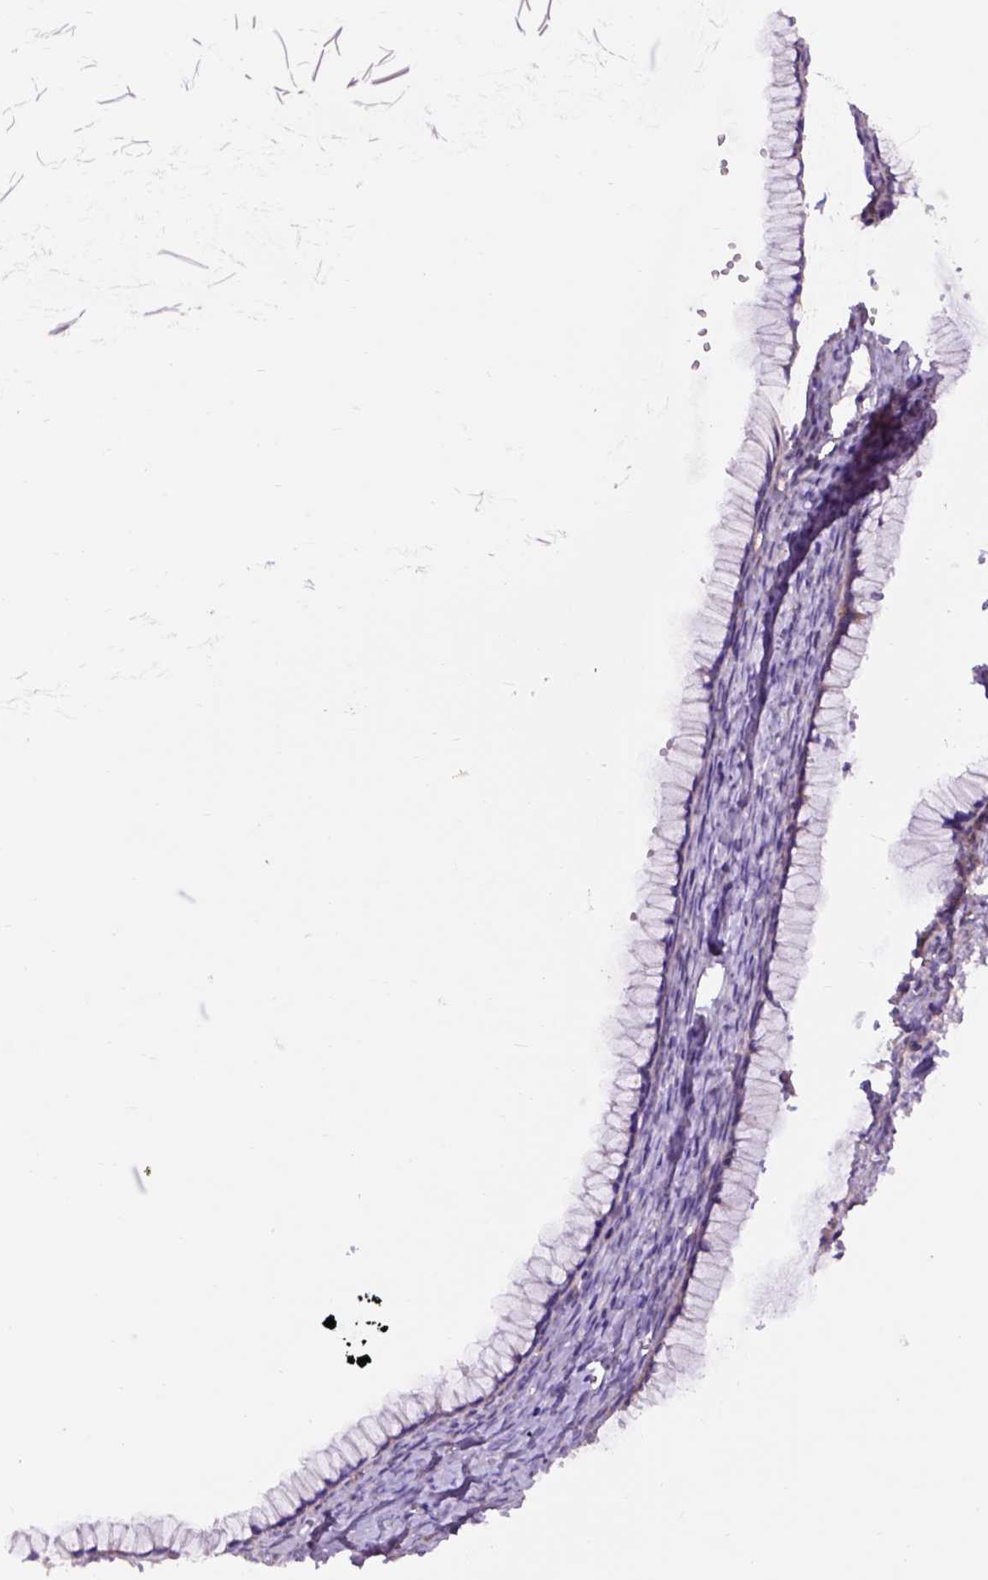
{"staining": {"intensity": "negative", "quantity": "none", "location": "none"}, "tissue": "ovarian cancer", "cell_type": "Tumor cells", "image_type": "cancer", "snomed": [{"axis": "morphology", "description": "Cystadenocarcinoma, mucinous, NOS"}, {"axis": "topography", "description": "Ovary"}], "caption": "This photomicrograph is of mucinous cystadenocarcinoma (ovarian) stained with IHC to label a protein in brown with the nuclei are counter-stained blue. There is no staining in tumor cells. Nuclei are stained in blue.", "gene": "EGFR", "patient": {"sex": "female", "age": 41}}